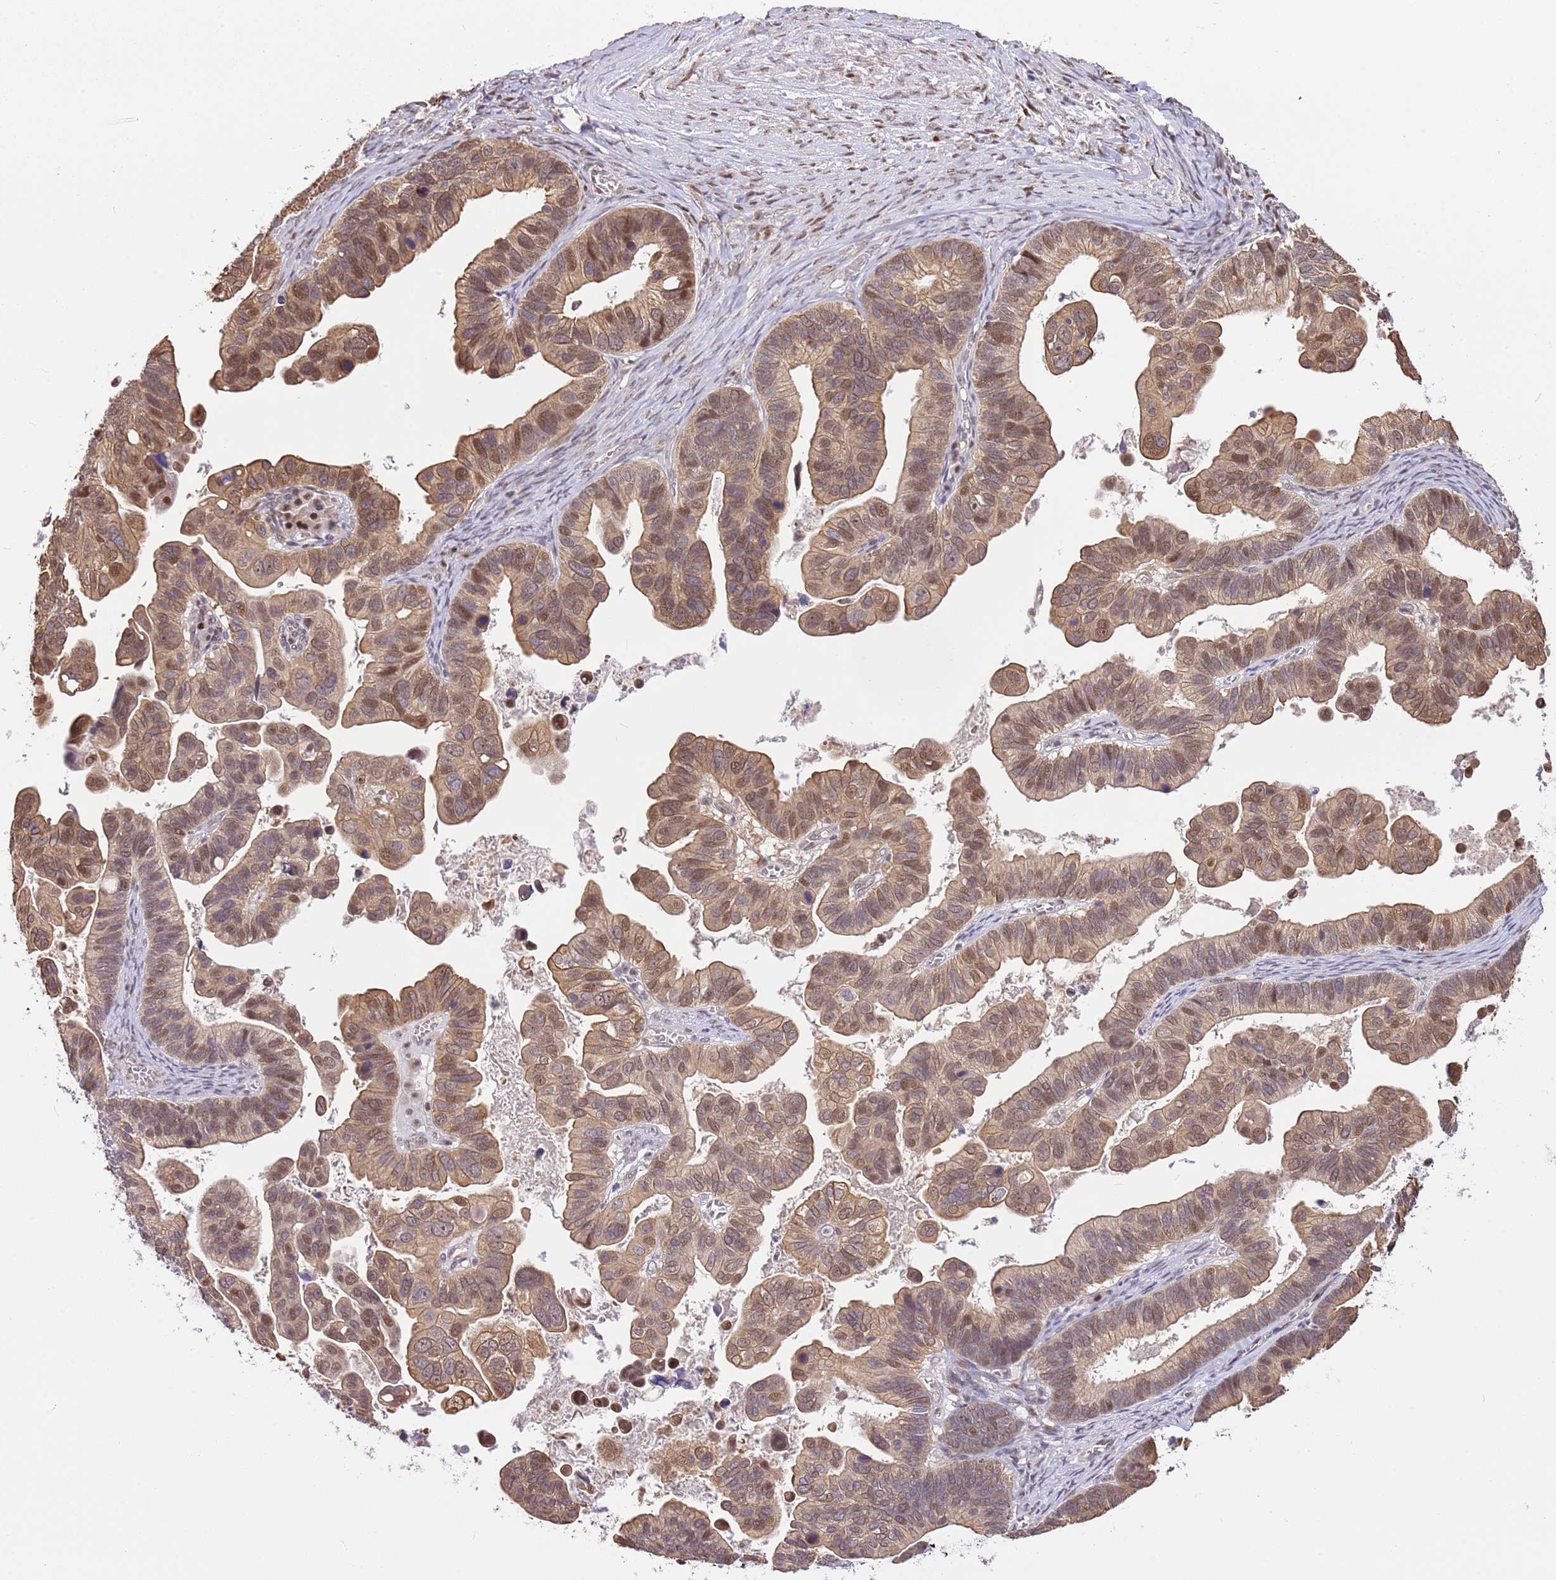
{"staining": {"intensity": "moderate", "quantity": ">75%", "location": "cytoplasmic/membranous,nuclear"}, "tissue": "ovarian cancer", "cell_type": "Tumor cells", "image_type": "cancer", "snomed": [{"axis": "morphology", "description": "Cystadenocarcinoma, serous, NOS"}, {"axis": "topography", "description": "Ovary"}], "caption": "A medium amount of moderate cytoplasmic/membranous and nuclear positivity is identified in approximately >75% of tumor cells in ovarian cancer tissue. The protein of interest is stained brown, and the nuclei are stained in blue (DAB (3,3'-diaminobenzidine) IHC with brightfield microscopy, high magnification).", "gene": "RFK", "patient": {"sex": "female", "age": 56}}